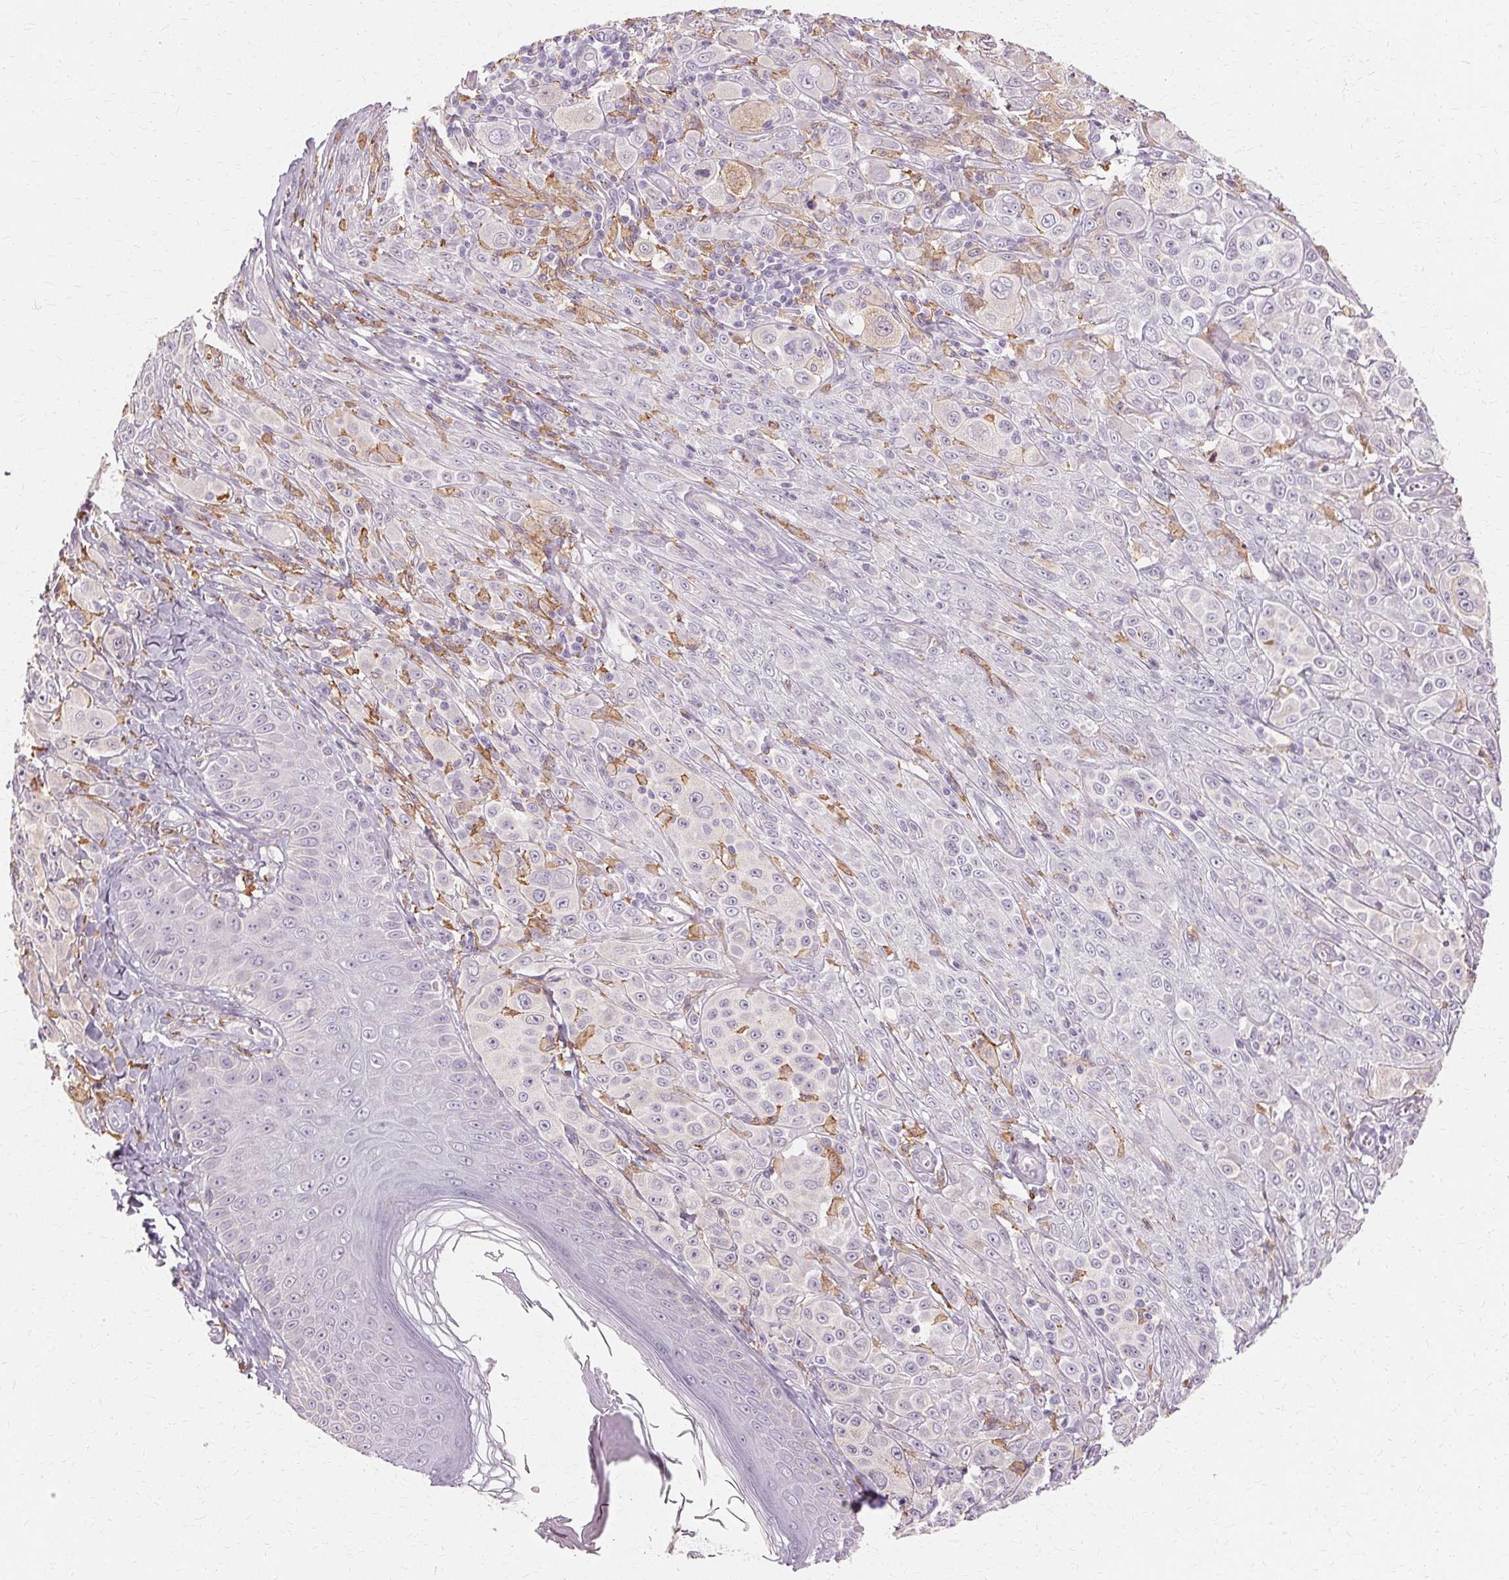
{"staining": {"intensity": "negative", "quantity": "none", "location": "none"}, "tissue": "melanoma", "cell_type": "Tumor cells", "image_type": "cancer", "snomed": [{"axis": "morphology", "description": "Malignant melanoma, NOS"}, {"axis": "topography", "description": "Skin"}], "caption": "Protein analysis of melanoma displays no significant staining in tumor cells. (Brightfield microscopy of DAB immunohistochemistry at high magnification).", "gene": "IFNGR1", "patient": {"sex": "male", "age": 67}}